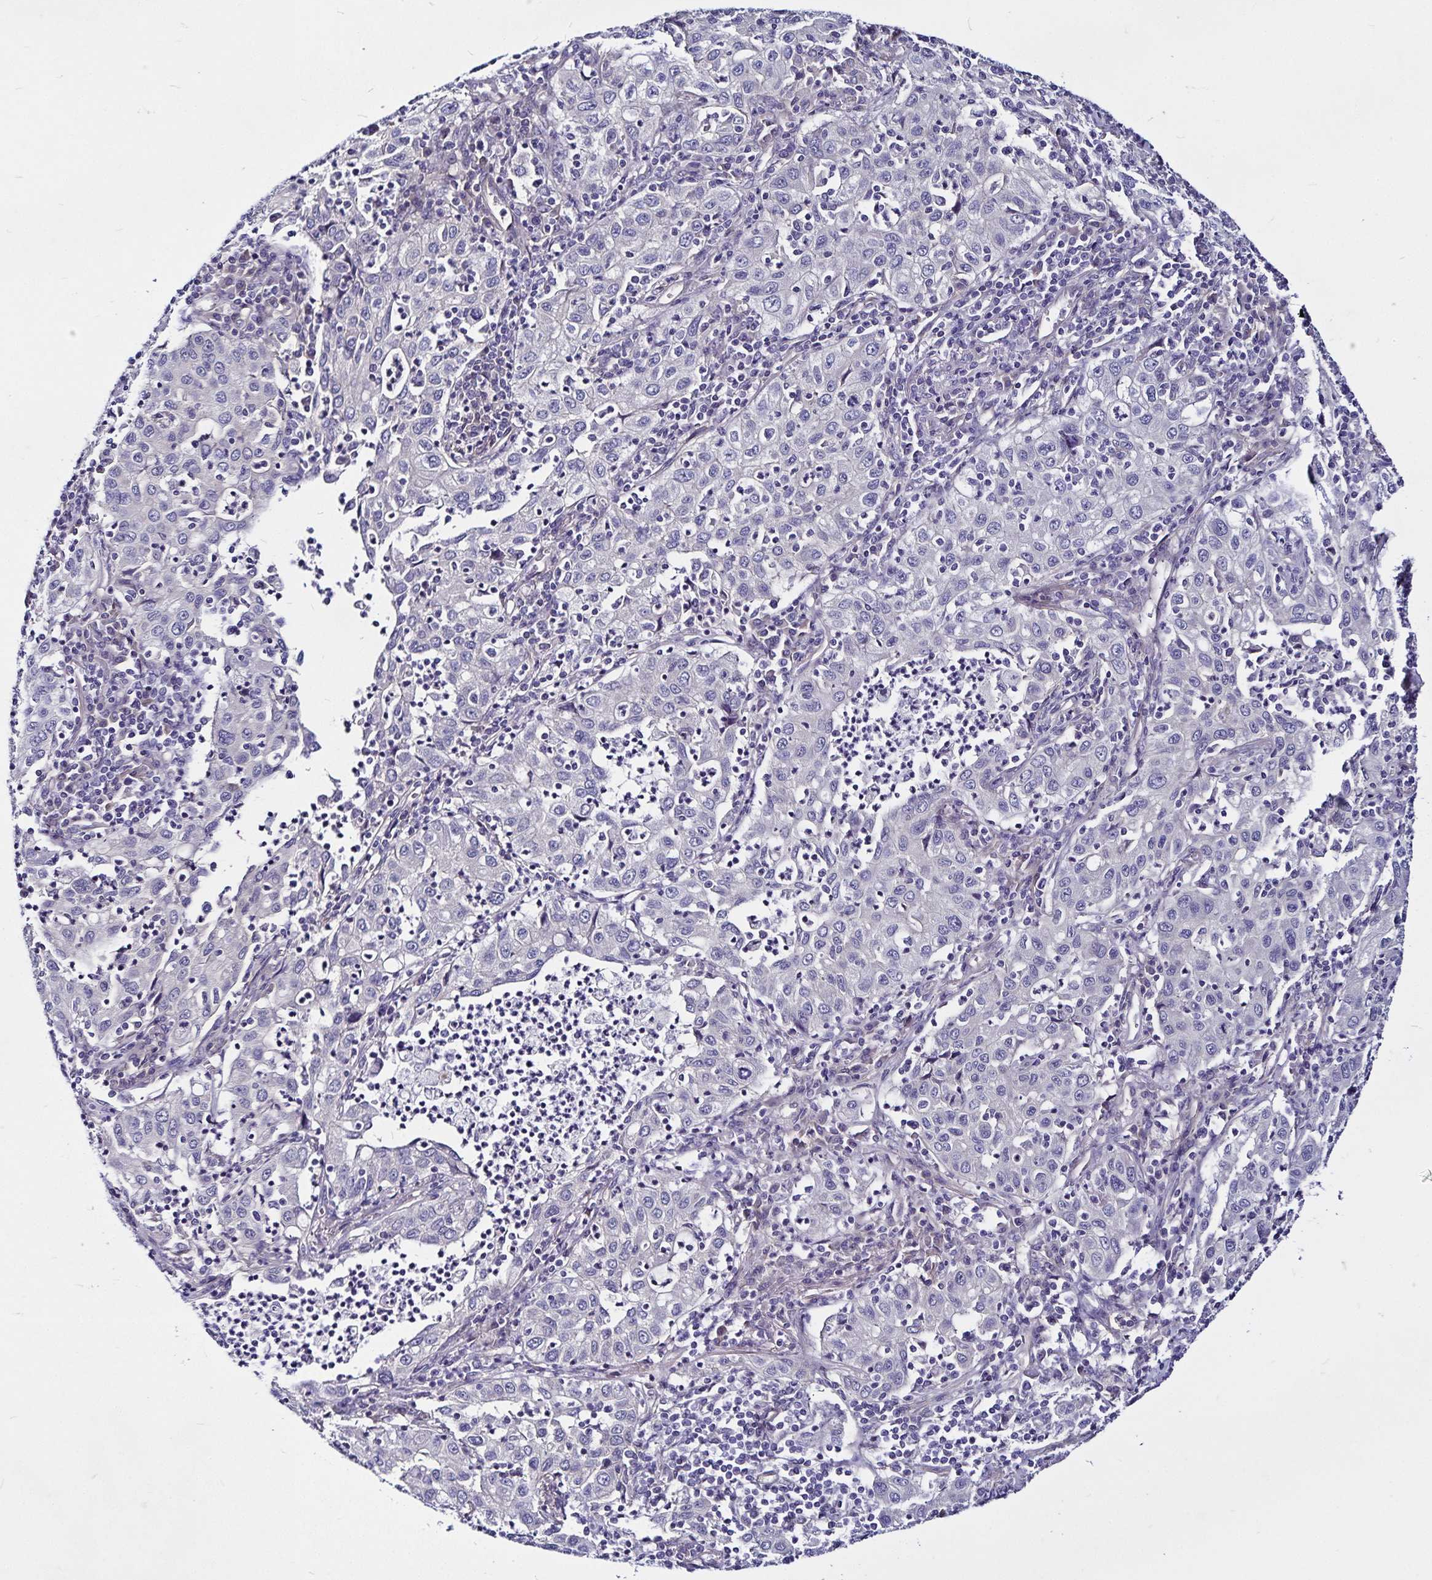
{"staining": {"intensity": "negative", "quantity": "none", "location": "none"}, "tissue": "lung cancer", "cell_type": "Tumor cells", "image_type": "cancer", "snomed": [{"axis": "morphology", "description": "Squamous cell carcinoma, NOS"}, {"axis": "topography", "description": "Lung"}], "caption": "Human lung cancer stained for a protein using IHC shows no staining in tumor cells.", "gene": "GNG12", "patient": {"sex": "male", "age": 71}}